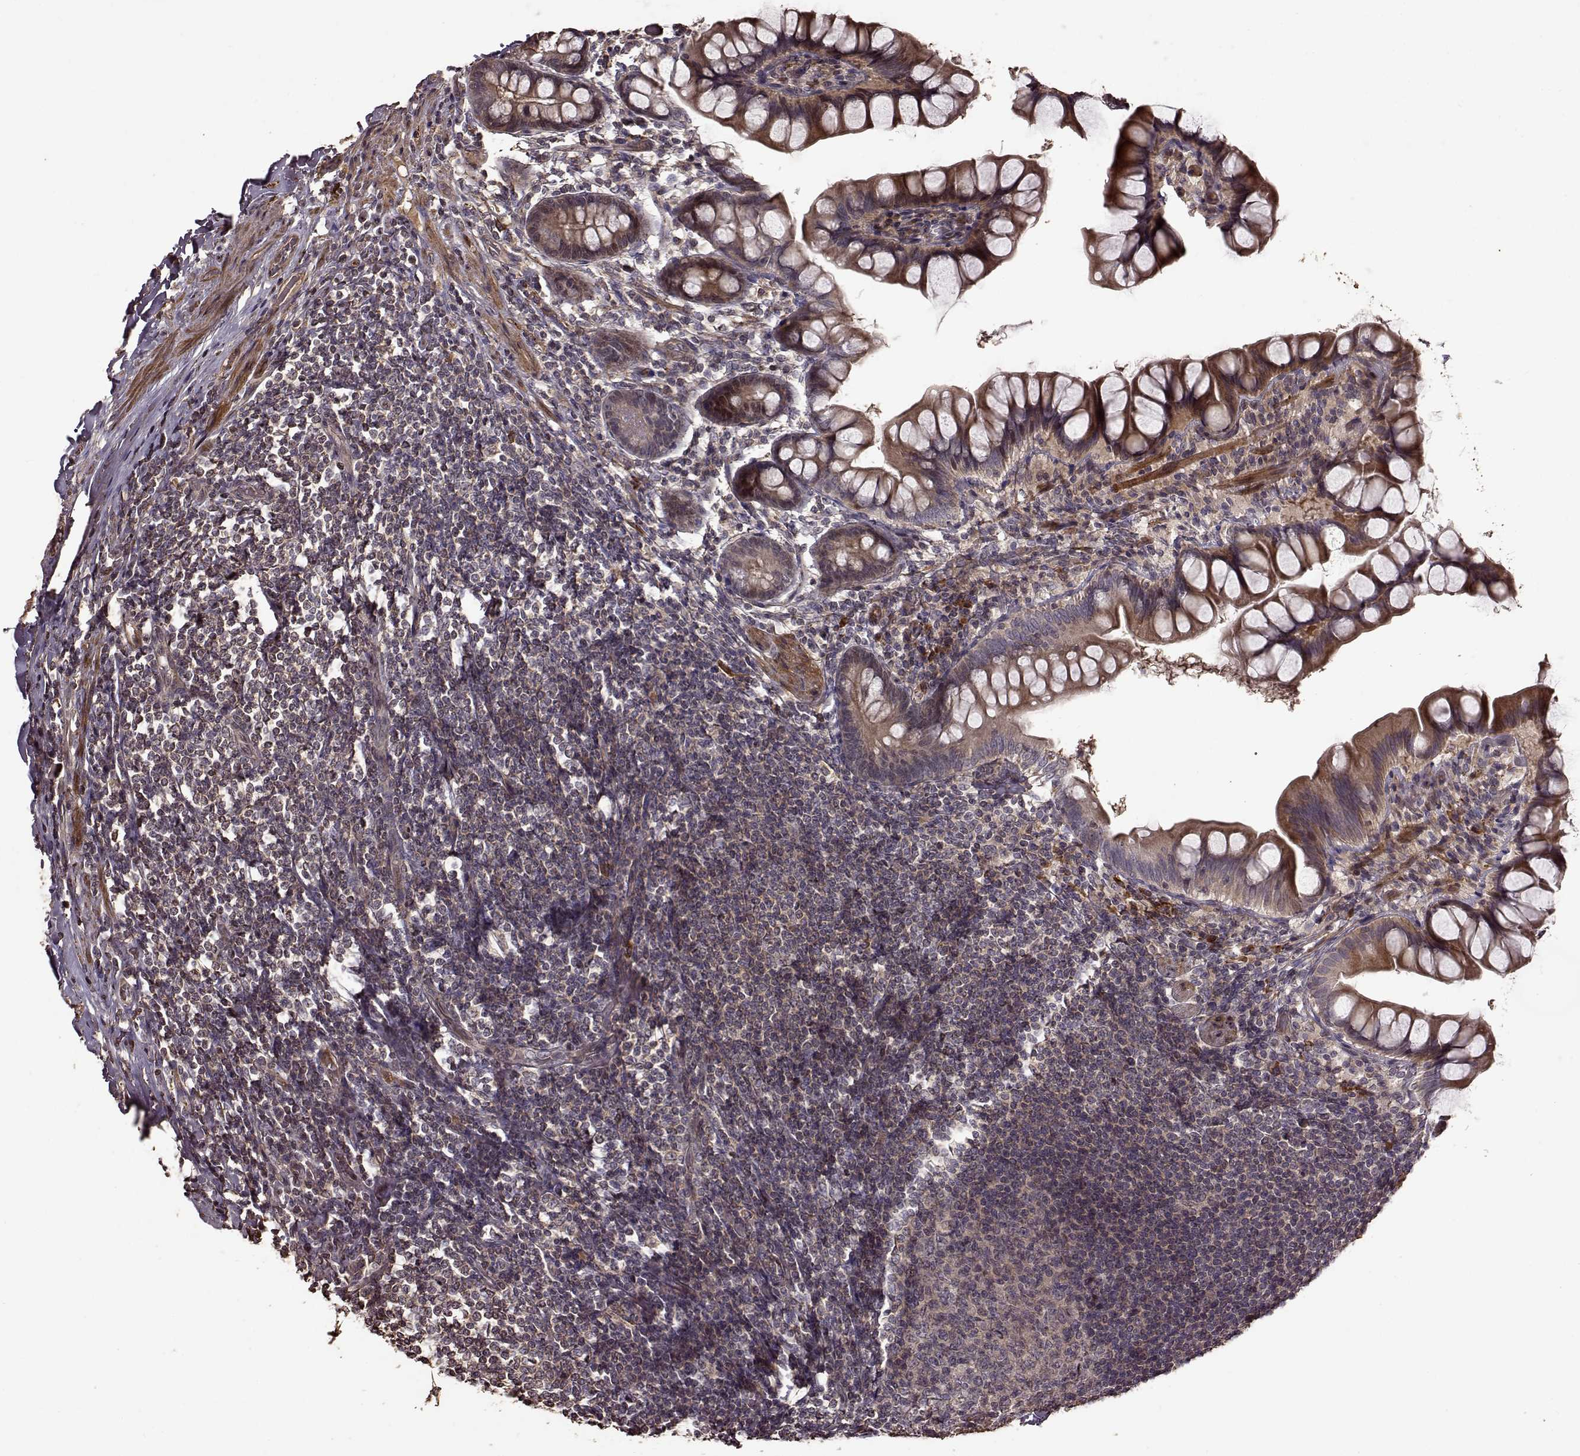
{"staining": {"intensity": "strong", "quantity": ">75%", "location": "cytoplasmic/membranous"}, "tissue": "small intestine", "cell_type": "Glandular cells", "image_type": "normal", "snomed": [{"axis": "morphology", "description": "Normal tissue, NOS"}, {"axis": "topography", "description": "Small intestine"}], "caption": "Glandular cells exhibit high levels of strong cytoplasmic/membranous expression in approximately >75% of cells in unremarkable small intestine.", "gene": "FBXW11", "patient": {"sex": "male", "age": 70}}